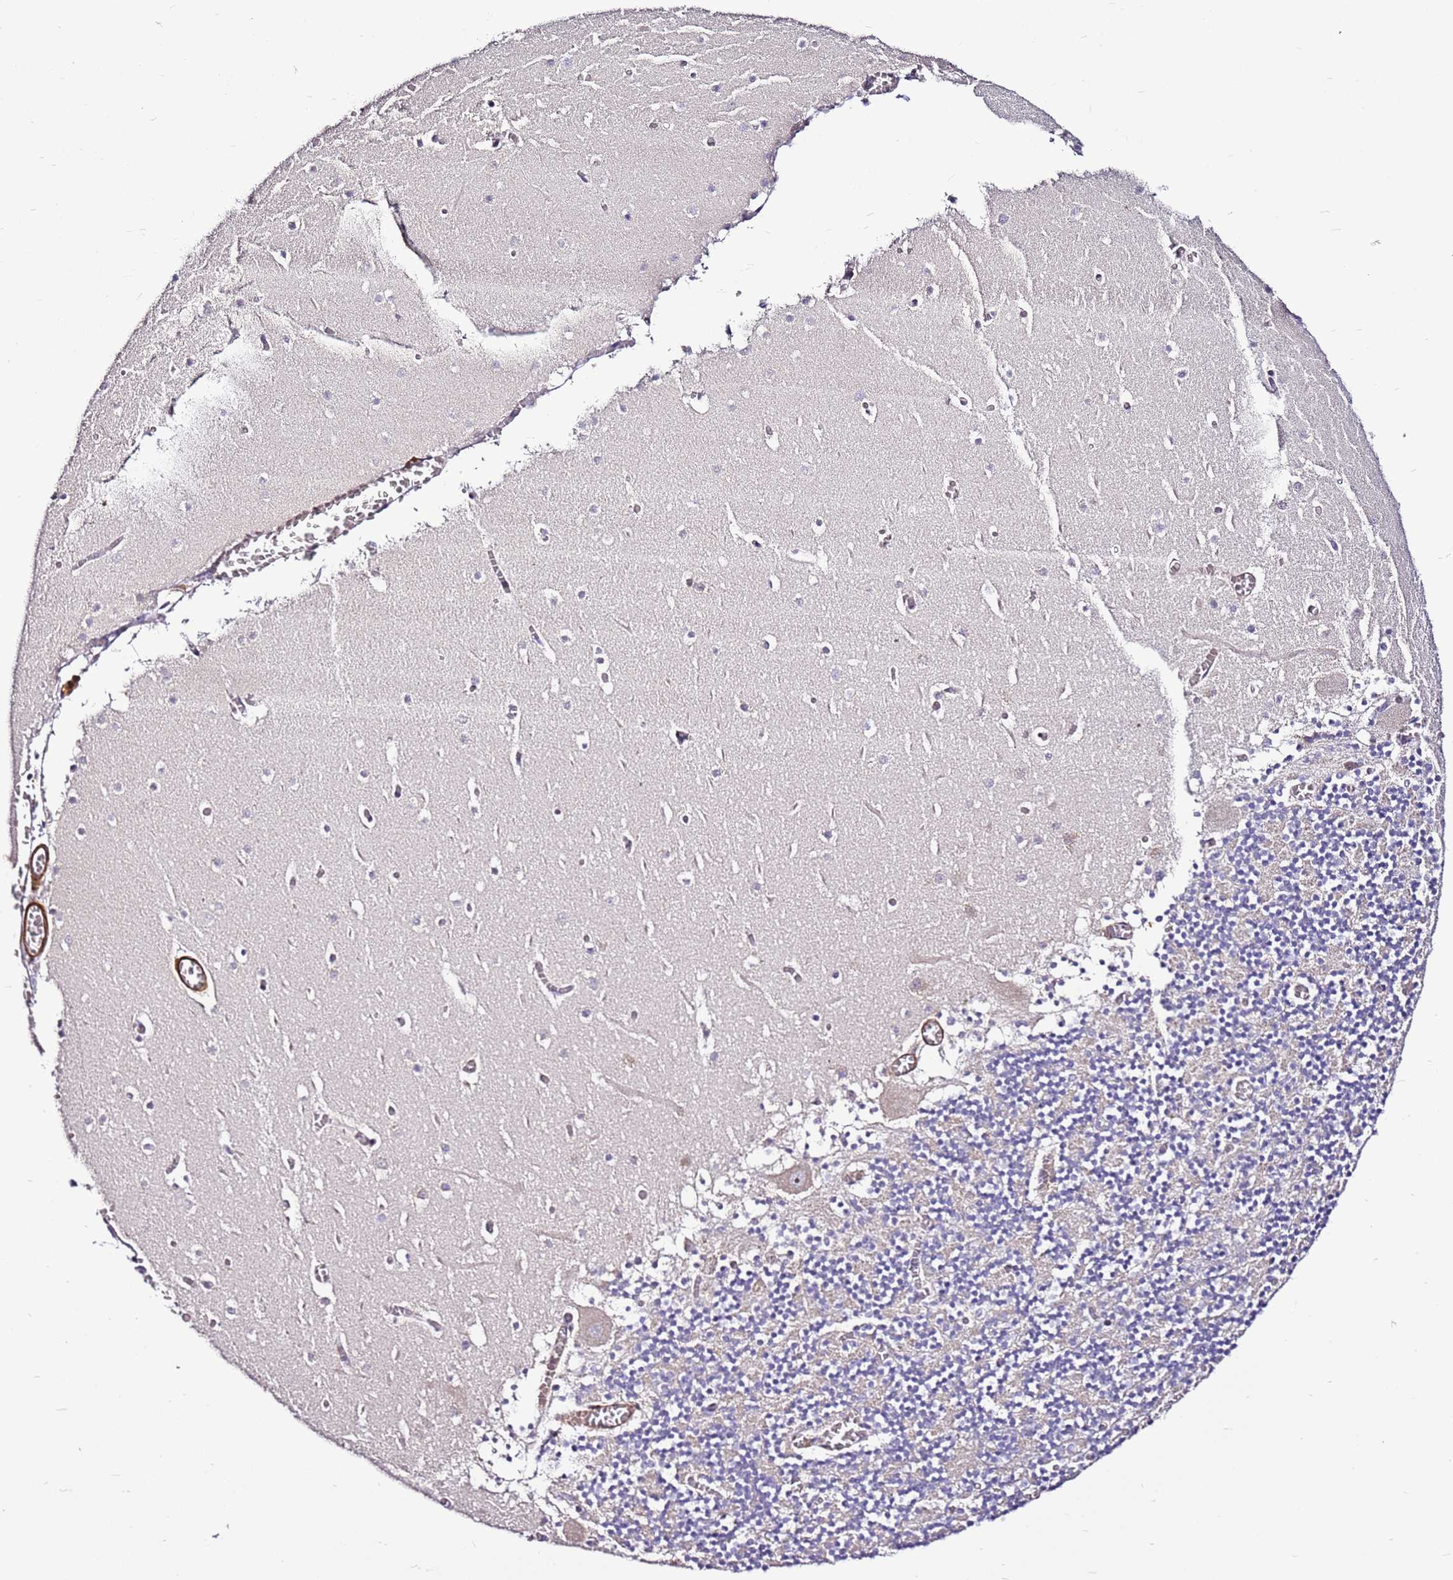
{"staining": {"intensity": "negative", "quantity": "none", "location": "none"}, "tissue": "cerebellum", "cell_type": "Cells in granular layer", "image_type": "normal", "snomed": [{"axis": "morphology", "description": "Normal tissue, NOS"}, {"axis": "topography", "description": "Cerebellum"}], "caption": "Cells in granular layer are negative for protein expression in benign human cerebellum. (DAB (3,3'-diaminobenzidine) immunohistochemistry visualized using brightfield microscopy, high magnification).", "gene": "SMIM4", "patient": {"sex": "female", "age": 28}}